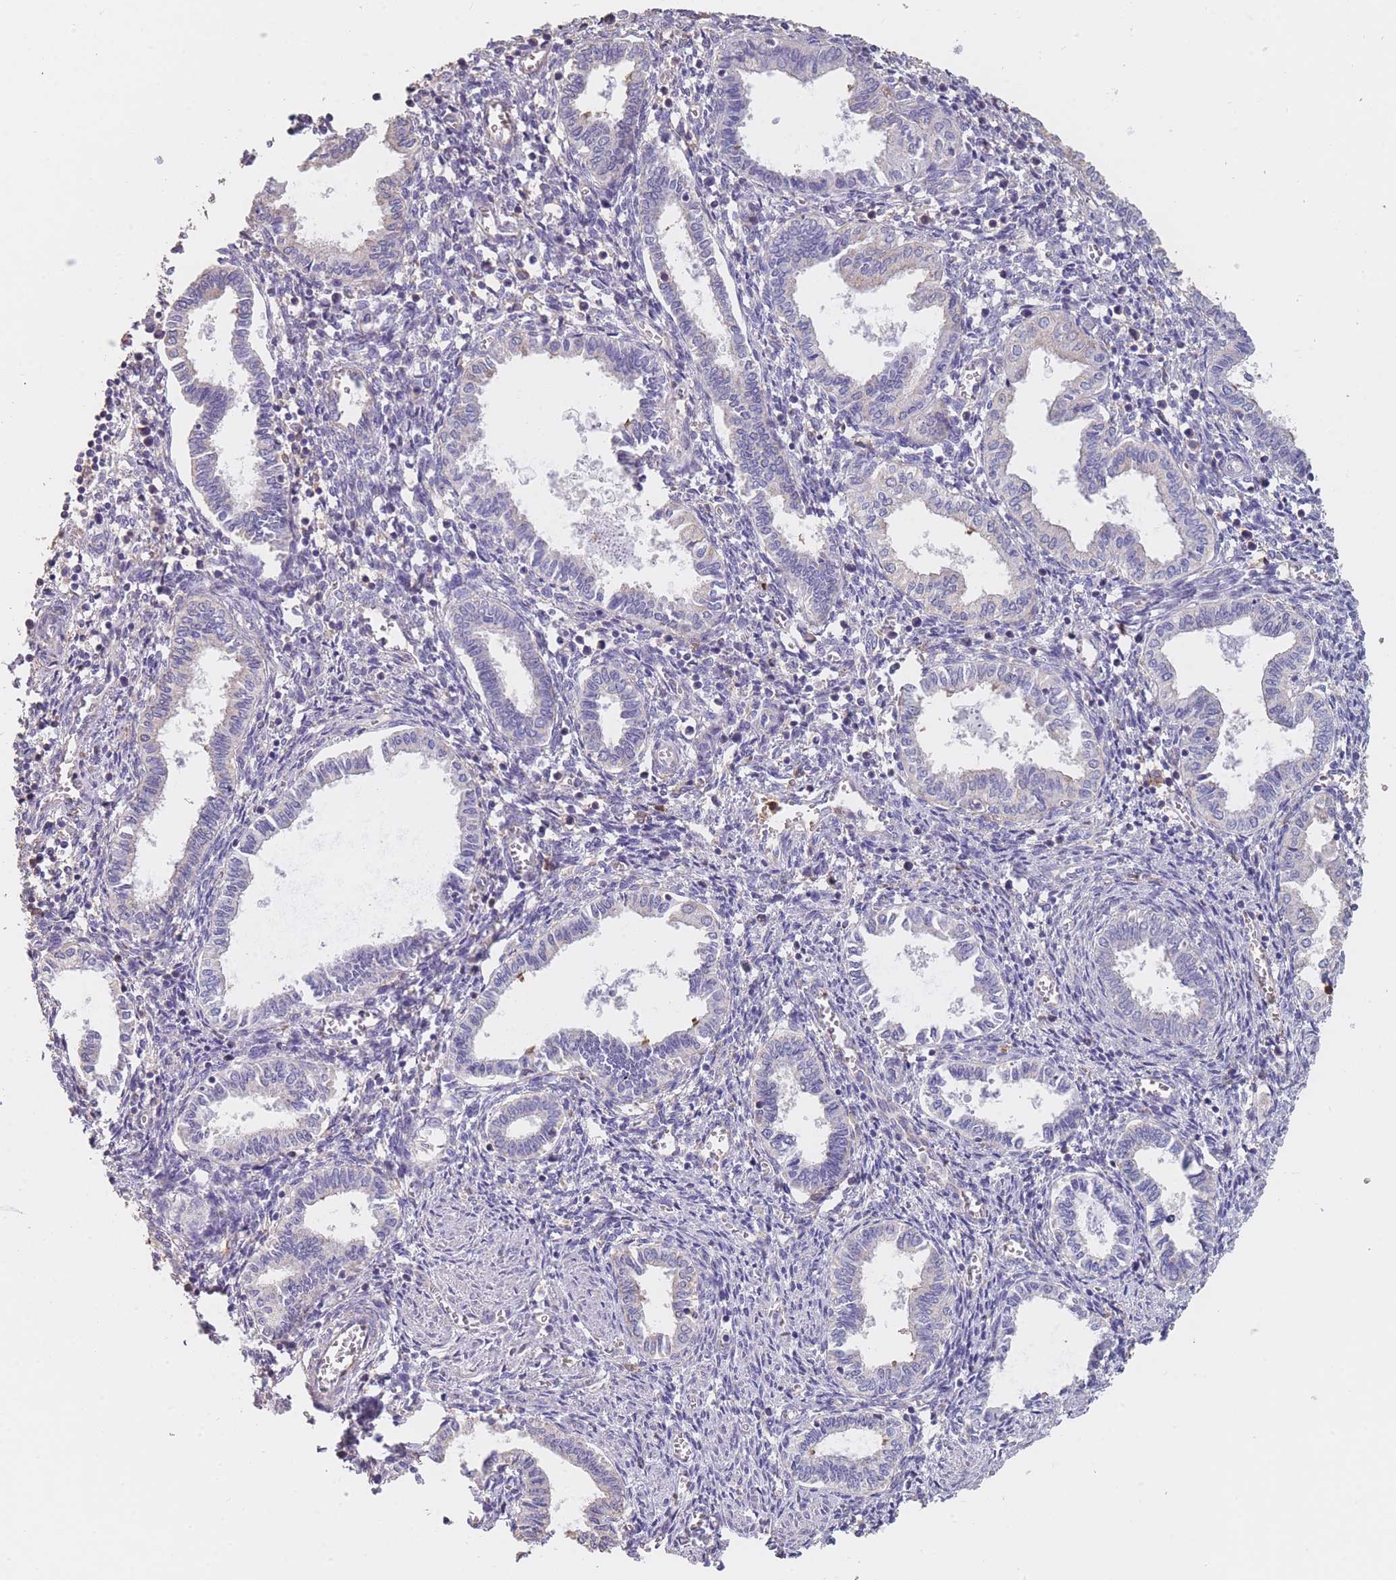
{"staining": {"intensity": "negative", "quantity": "none", "location": "none"}, "tissue": "endometrium", "cell_type": "Cells in endometrial stroma", "image_type": "normal", "snomed": [{"axis": "morphology", "description": "Normal tissue, NOS"}, {"axis": "topography", "description": "Endometrium"}], "caption": "Immunohistochemistry (IHC) histopathology image of unremarkable endometrium stained for a protein (brown), which shows no staining in cells in endometrial stroma.", "gene": "CLEC12A", "patient": {"sex": "female", "age": 37}}